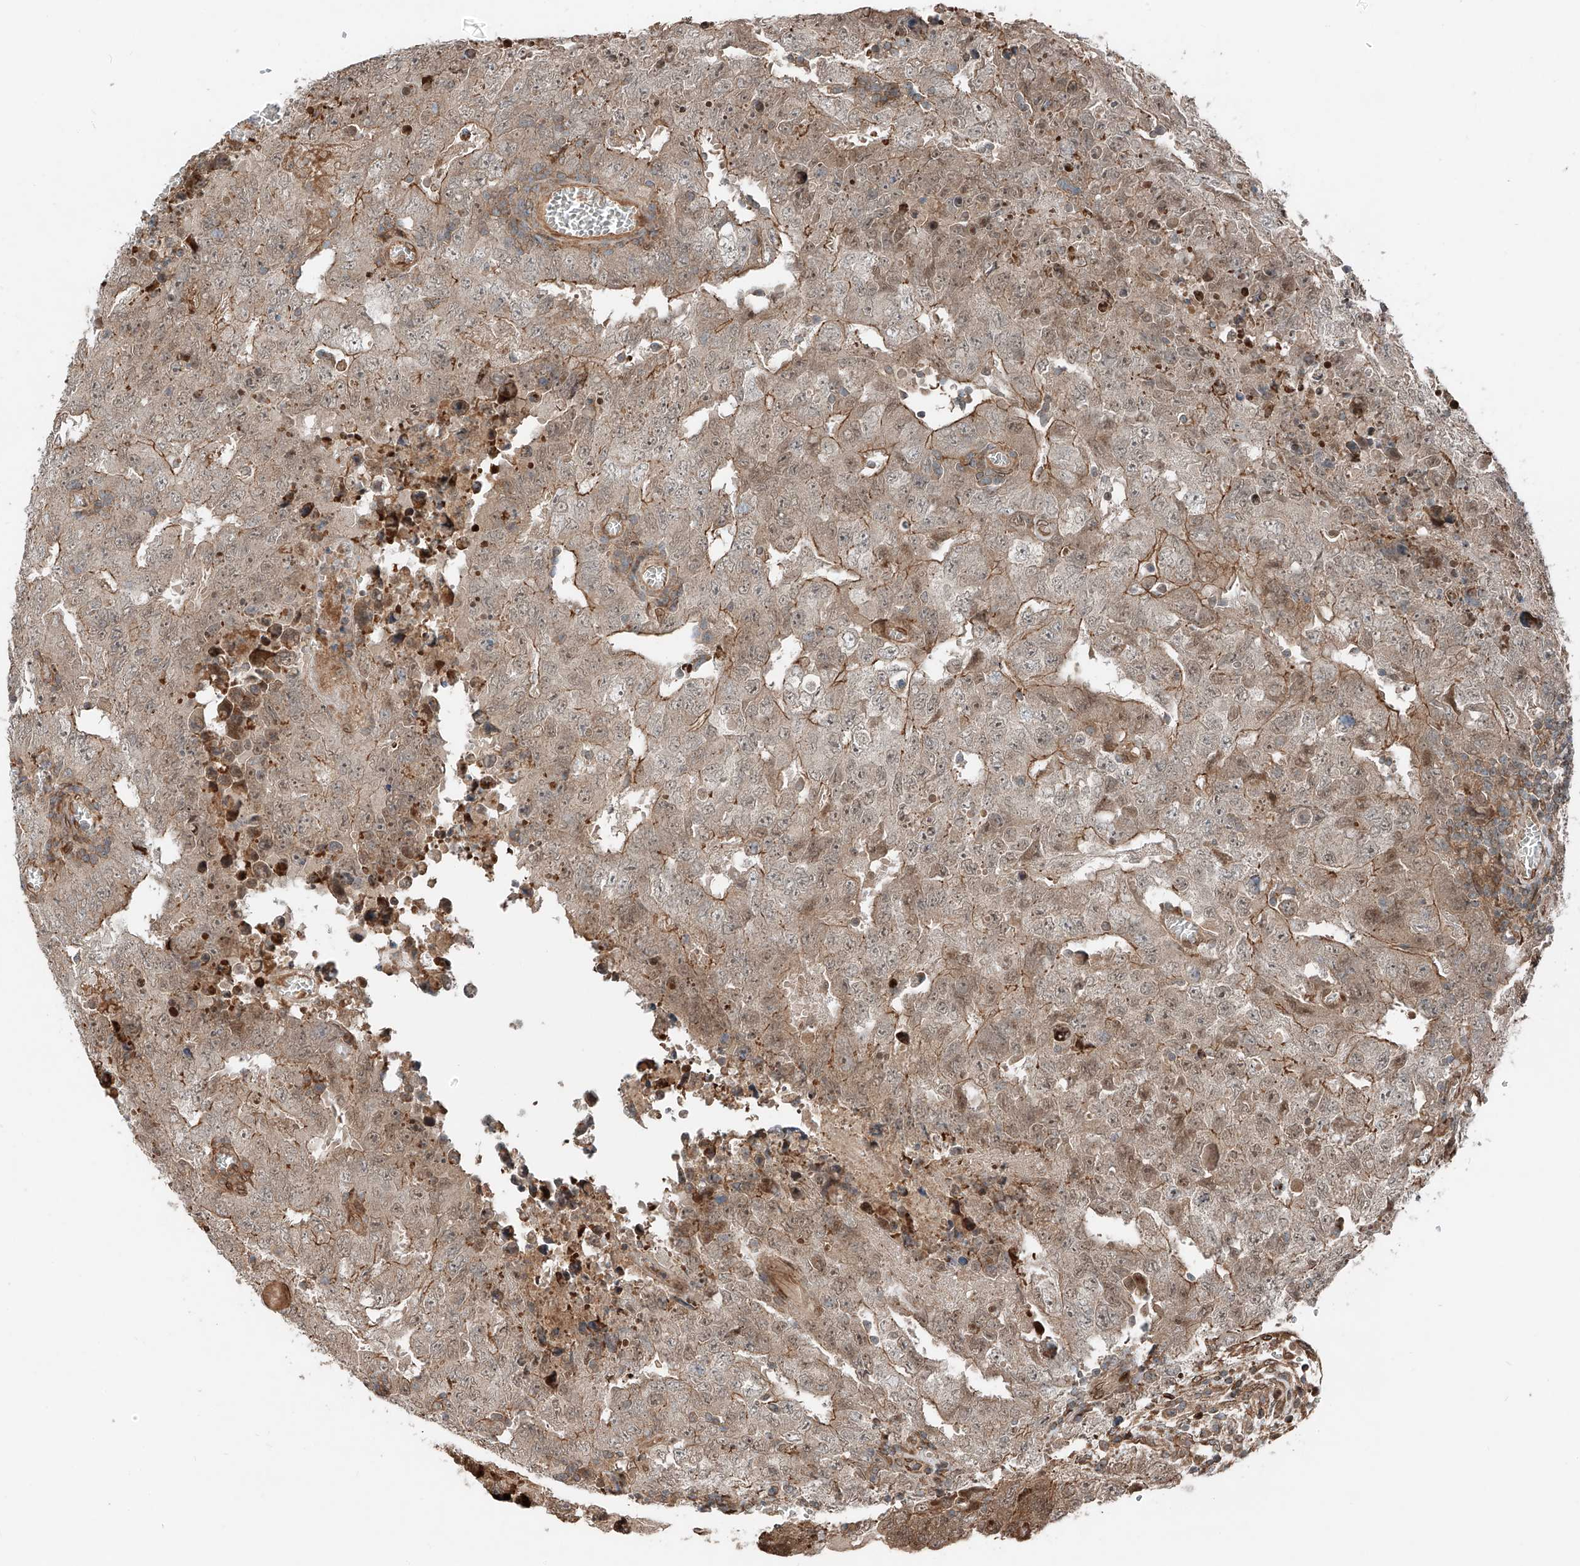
{"staining": {"intensity": "moderate", "quantity": "25%-75%", "location": "cytoplasmic/membranous"}, "tissue": "testis cancer", "cell_type": "Tumor cells", "image_type": "cancer", "snomed": [{"axis": "morphology", "description": "Carcinoma, Embryonal, NOS"}, {"axis": "topography", "description": "Testis"}], "caption": "A medium amount of moderate cytoplasmic/membranous expression is appreciated in approximately 25%-75% of tumor cells in testis cancer tissue. (DAB (3,3'-diaminobenzidine) IHC, brown staining for protein, blue staining for nuclei).", "gene": "CEP162", "patient": {"sex": "male", "age": 26}}